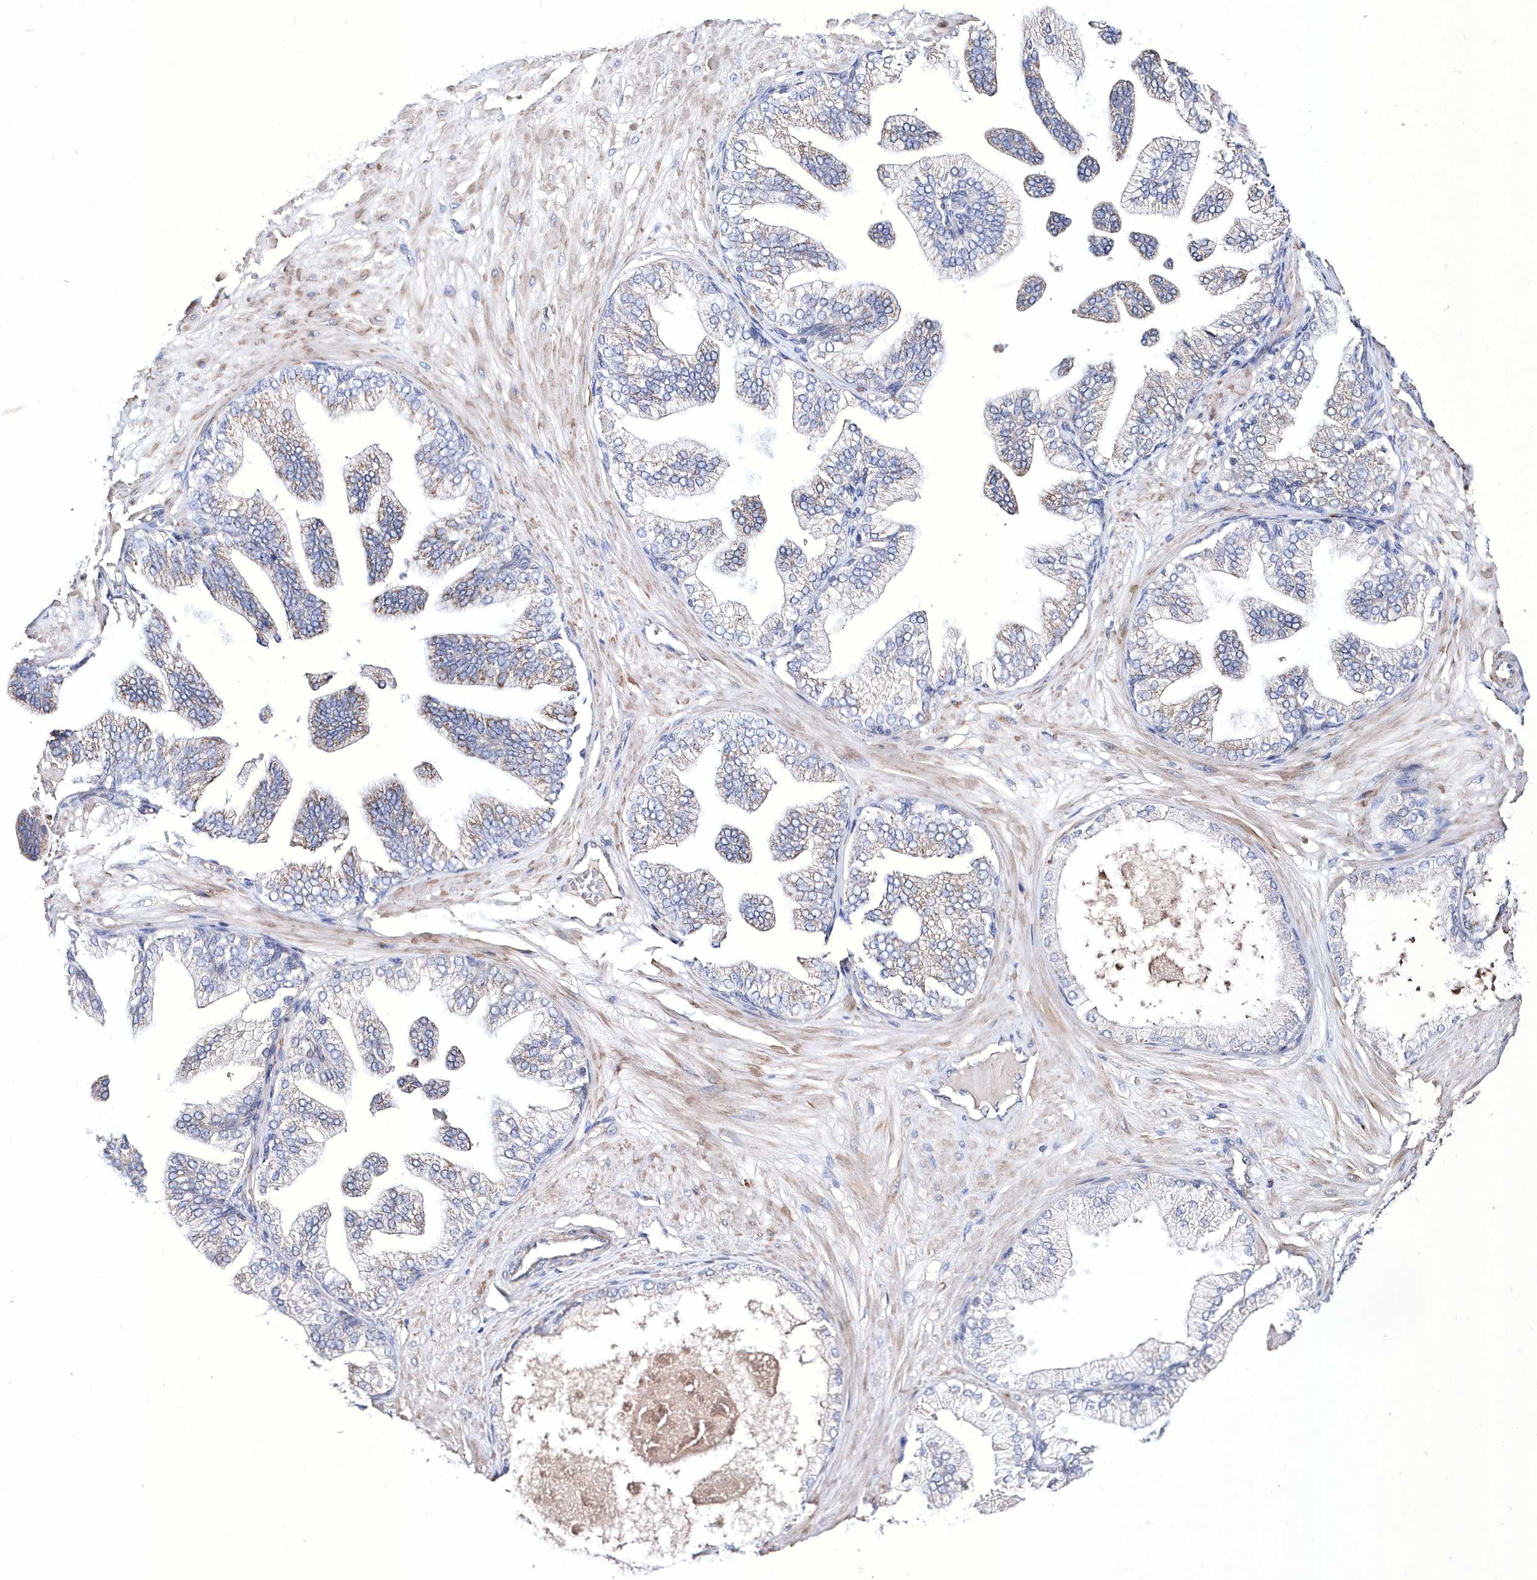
{"staining": {"intensity": "negative", "quantity": "none", "location": "none"}, "tissue": "adipose tissue", "cell_type": "Adipocytes", "image_type": "normal", "snomed": [{"axis": "morphology", "description": "Normal tissue, NOS"}, {"axis": "morphology", "description": "Adenocarcinoma, Low grade"}, {"axis": "topography", "description": "Prostate"}, {"axis": "topography", "description": "Peripheral nerve tissue"}], "caption": "DAB (3,3'-diaminobenzidine) immunohistochemical staining of normal adipose tissue demonstrates no significant expression in adipocytes. Nuclei are stained in blue.", "gene": "METTL8", "patient": {"sex": "male", "age": 63}}